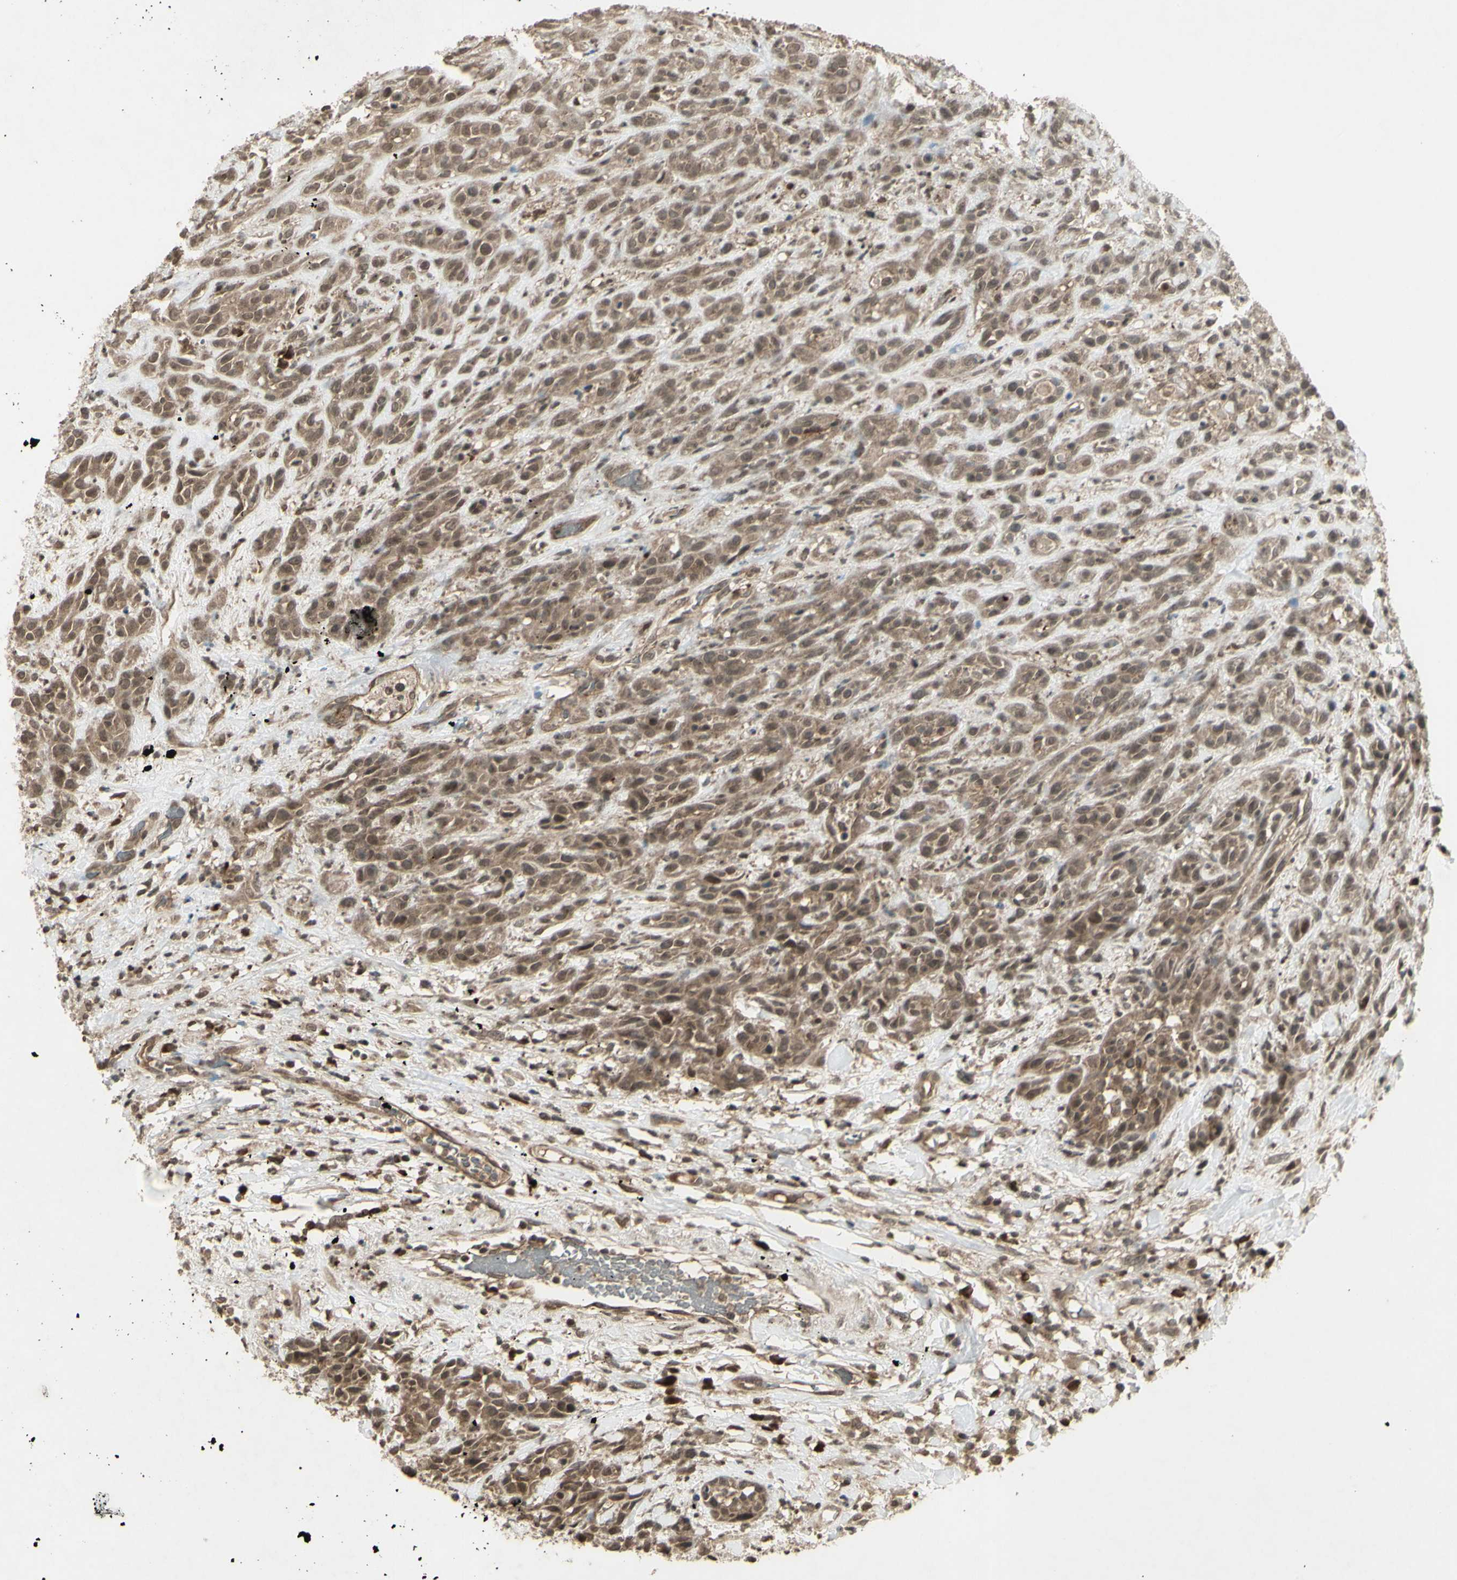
{"staining": {"intensity": "moderate", "quantity": ">75%", "location": "cytoplasmic/membranous,nuclear"}, "tissue": "head and neck cancer", "cell_type": "Tumor cells", "image_type": "cancer", "snomed": [{"axis": "morphology", "description": "Normal tissue, NOS"}, {"axis": "morphology", "description": "Squamous cell carcinoma, NOS"}, {"axis": "topography", "description": "Cartilage tissue"}, {"axis": "topography", "description": "Head-Neck"}], "caption": "Immunohistochemical staining of human head and neck squamous cell carcinoma demonstrates medium levels of moderate cytoplasmic/membranous and nuclear expression in approximately >75% of tumor cells. (Stains: DAB (3,3'-diaminobenzidine) in brown, nuclei in blue, Microscopy: brightfield microscopy at high magnification).", "gene": "BLNK", "patient": {"sex": "male", "age": 62}}